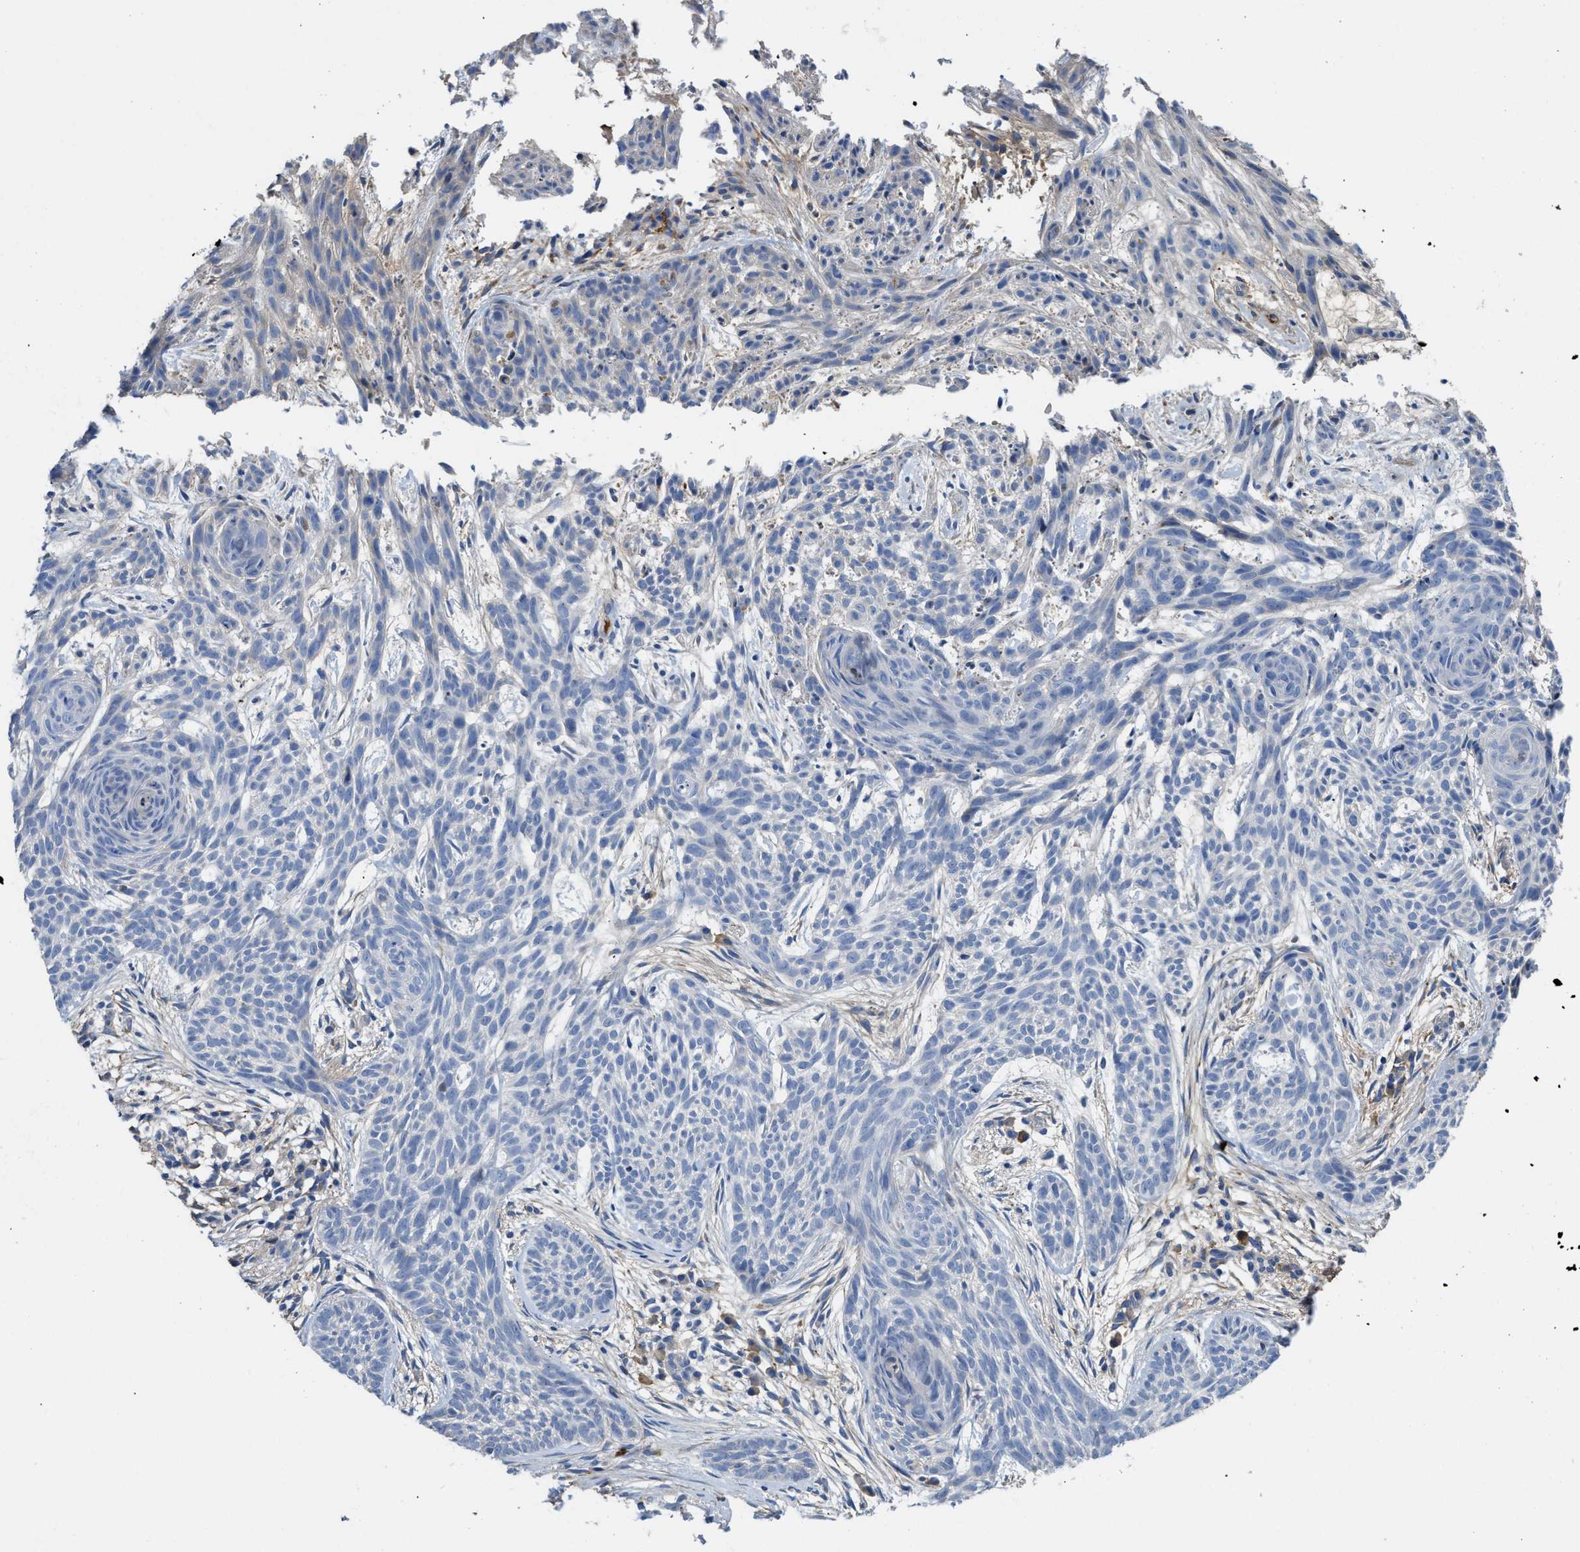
{"staining": {"intensity": "negative", "quantity": "none", "location": "none"}, "tissue": "skin cancer", "cell_type": "Tumor cells", "image_type": "cancer", "snomed": [{"axis": "morphology", "description": "Basal cell carcinoma"}, {"axis": "topography", "description": "Skin"}], "caption": "Human skin cancer stained for a protein using IHC reveals no staining in tumor cells.", "gene": "C1S", "patient": {"sex": "female", "age": 59}}